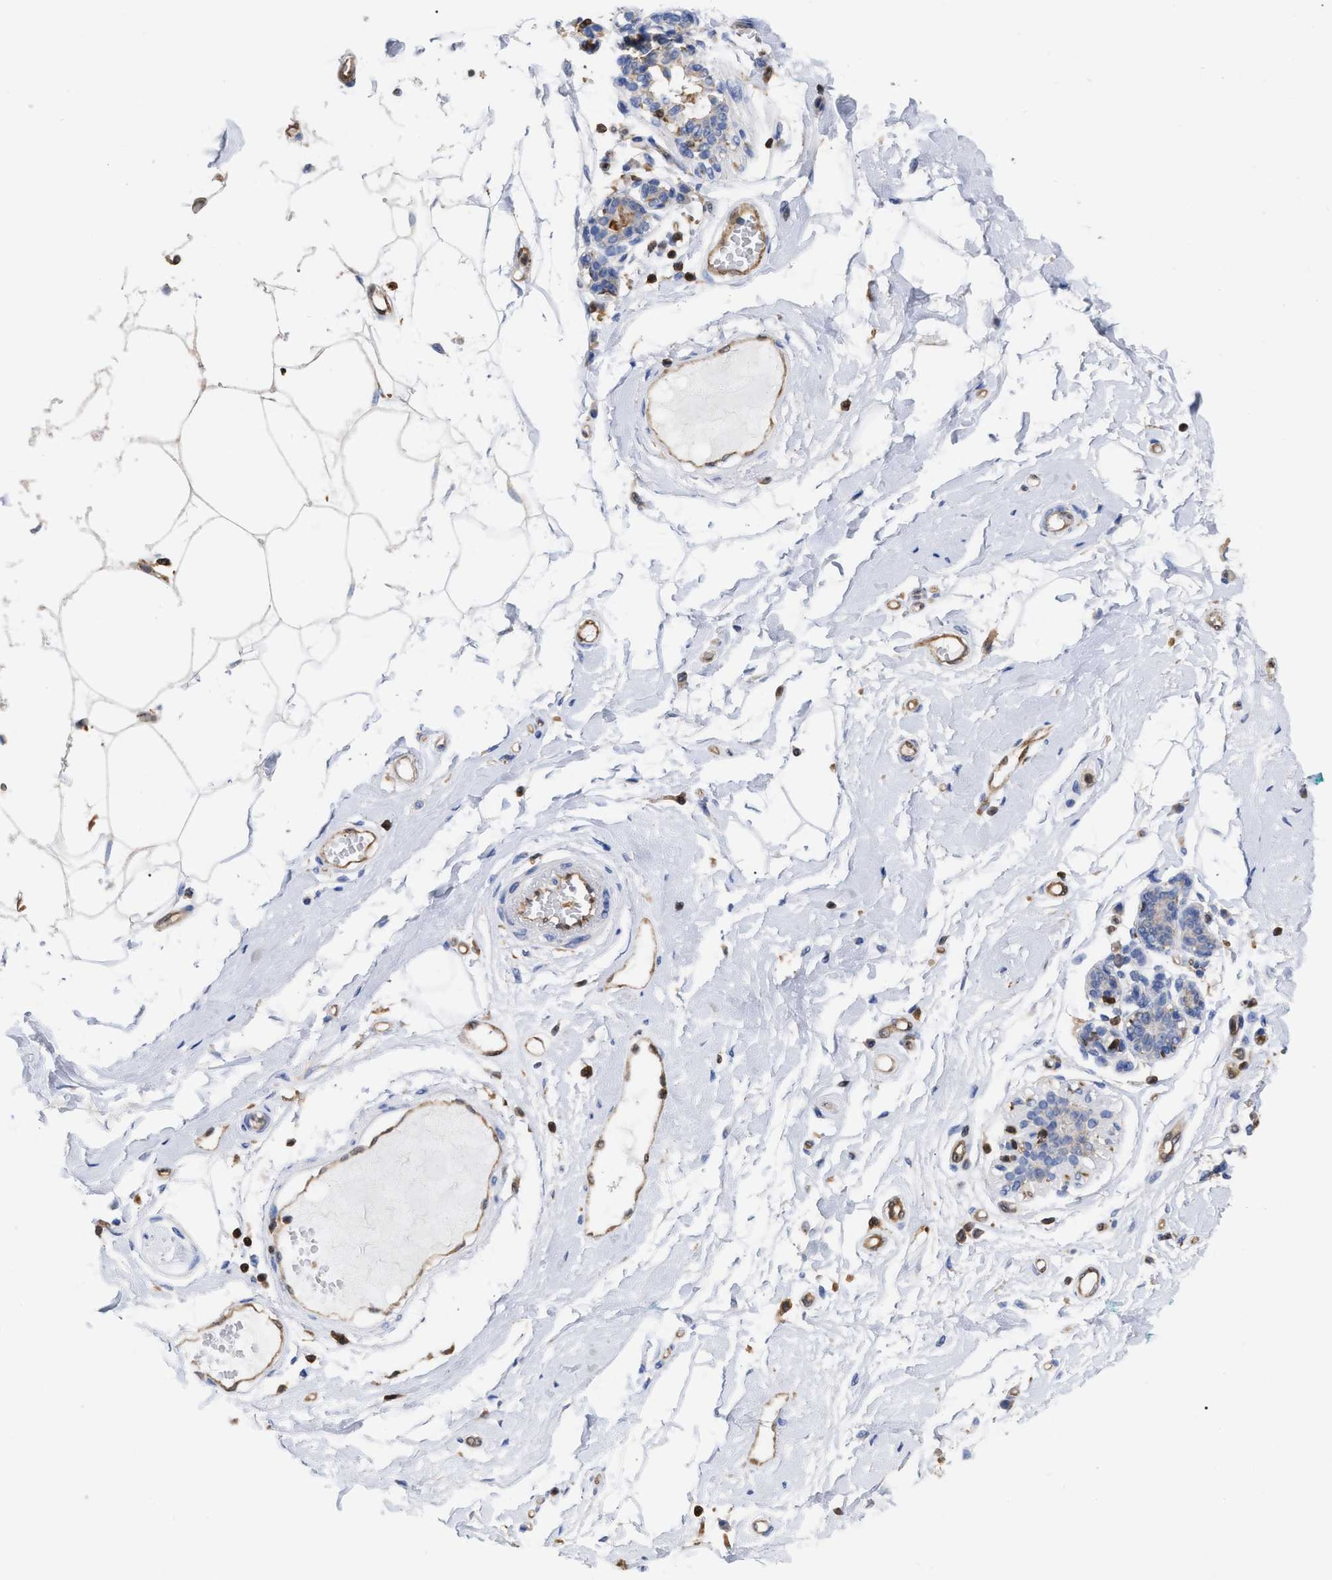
{"staining": {"intensity": "negative", "quantity": "none", "location": "none"}, "tissue": "breast", "cell_type": "Adipocytes", "image_type": "normal", "snomed": [{"axis": "morphology", "description": "Normal tissue, NOS"}, {"axis": "morphology", "description": "Lobular carcinoma"}, {"axis": "topography", "description": "Breast"}], "caption": "Adipocytes show no significant protein staining in unremarkable breast.", "gene": "GIMAP4", "patient": {"sex": "female", "age": 59}}